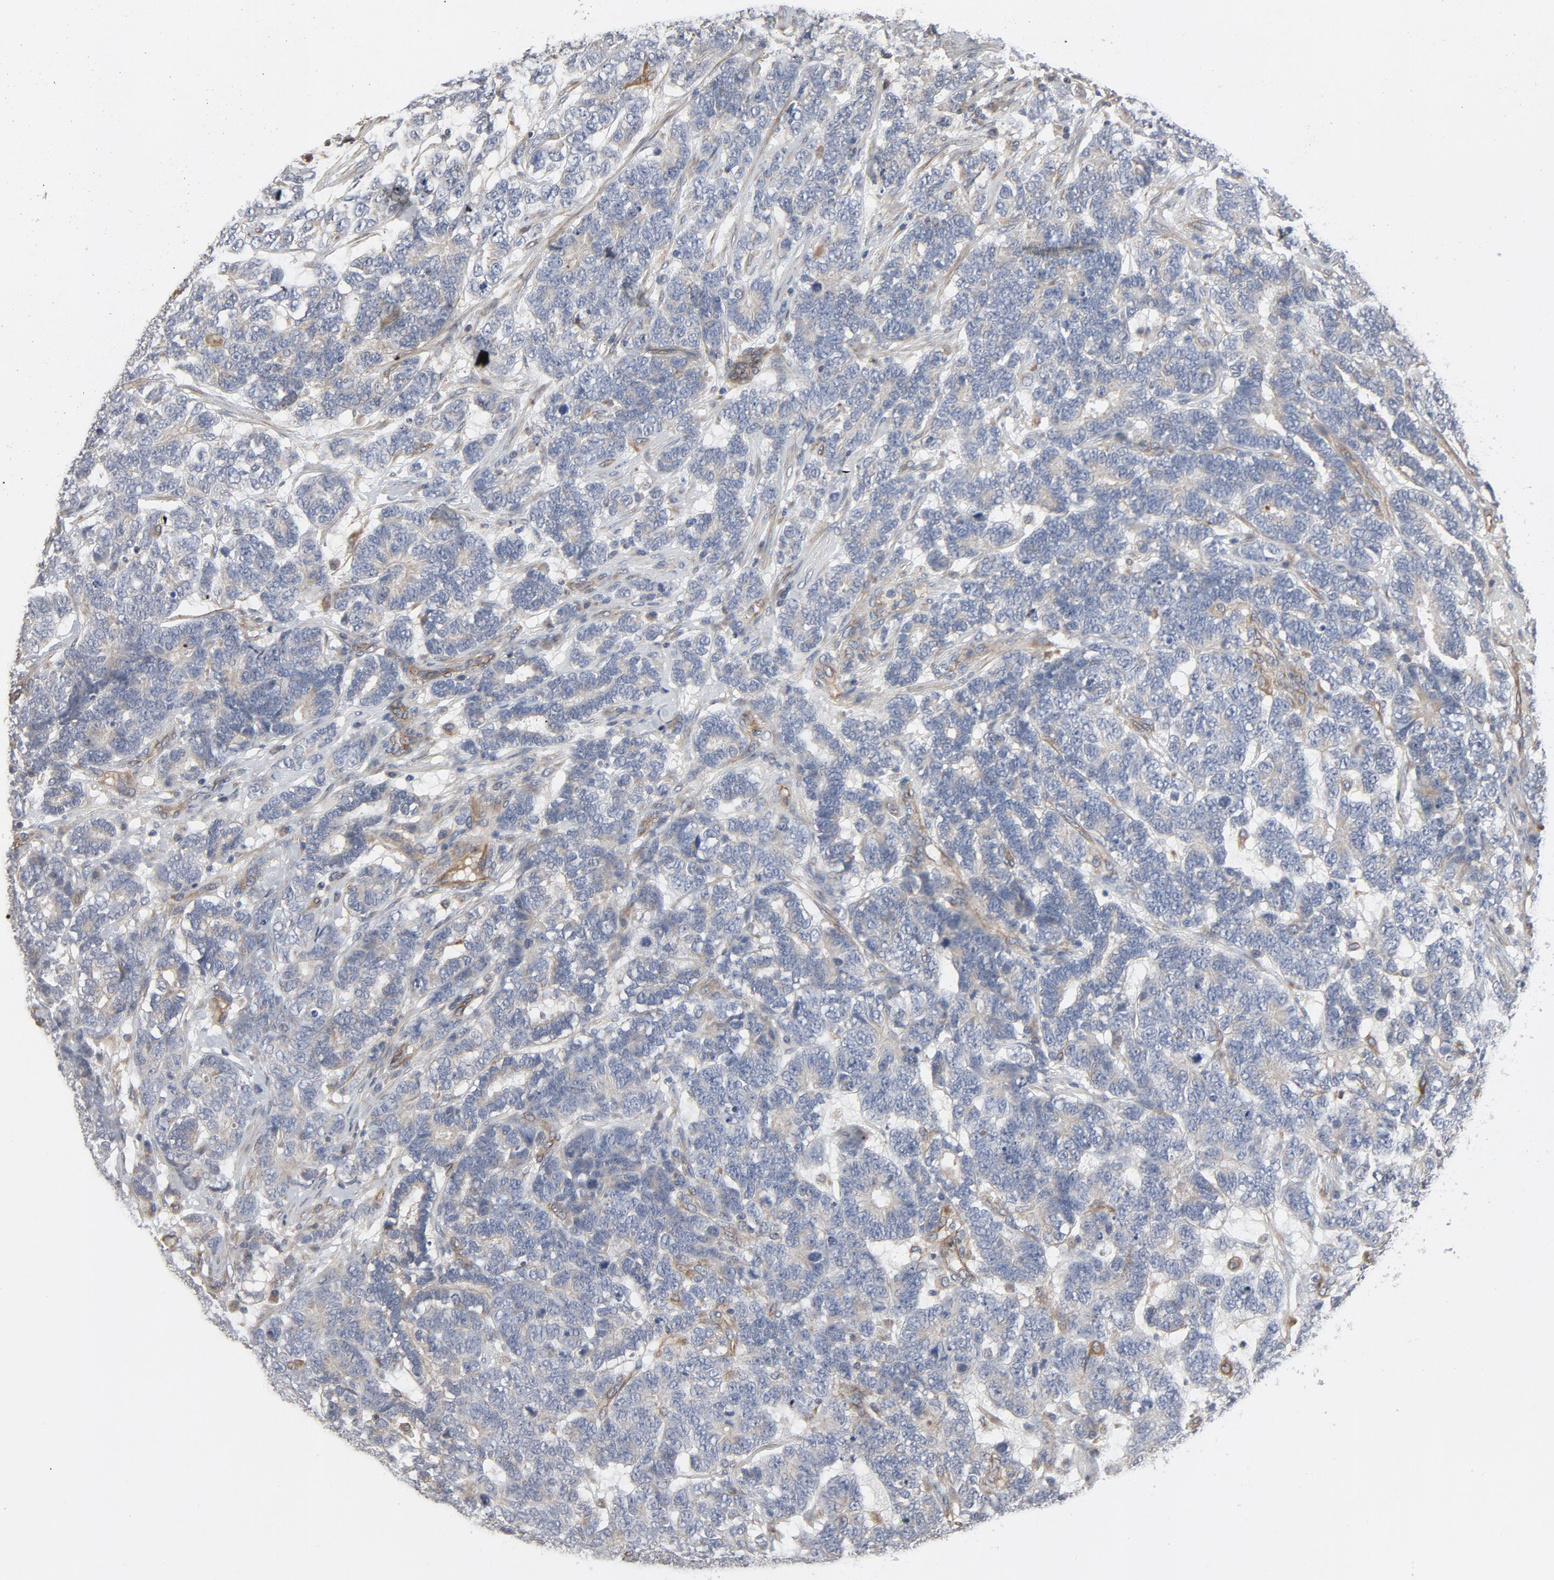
{"staining": {"intensity": "negative", "quantity": "none", "location": "none"}, "tissue": "testis cancer", "cell_type": "Tumor cells", "image_type": "cancer", "snomed": [{"axis": "morphology", "description": "Carcinoma, Embryonal, NOS"}, {"axis": "topography", "description": "Testis"}], "caption": "This micrograph is of testis cancer (embryonal carcinoma) stained with immunohistochemistry to label a protein in brown with the nuclei are counter-stained blue. There is no expression in tumor cells.", "gene": "TRIOBP", "patient": {"sex": "male", "age": 26}}